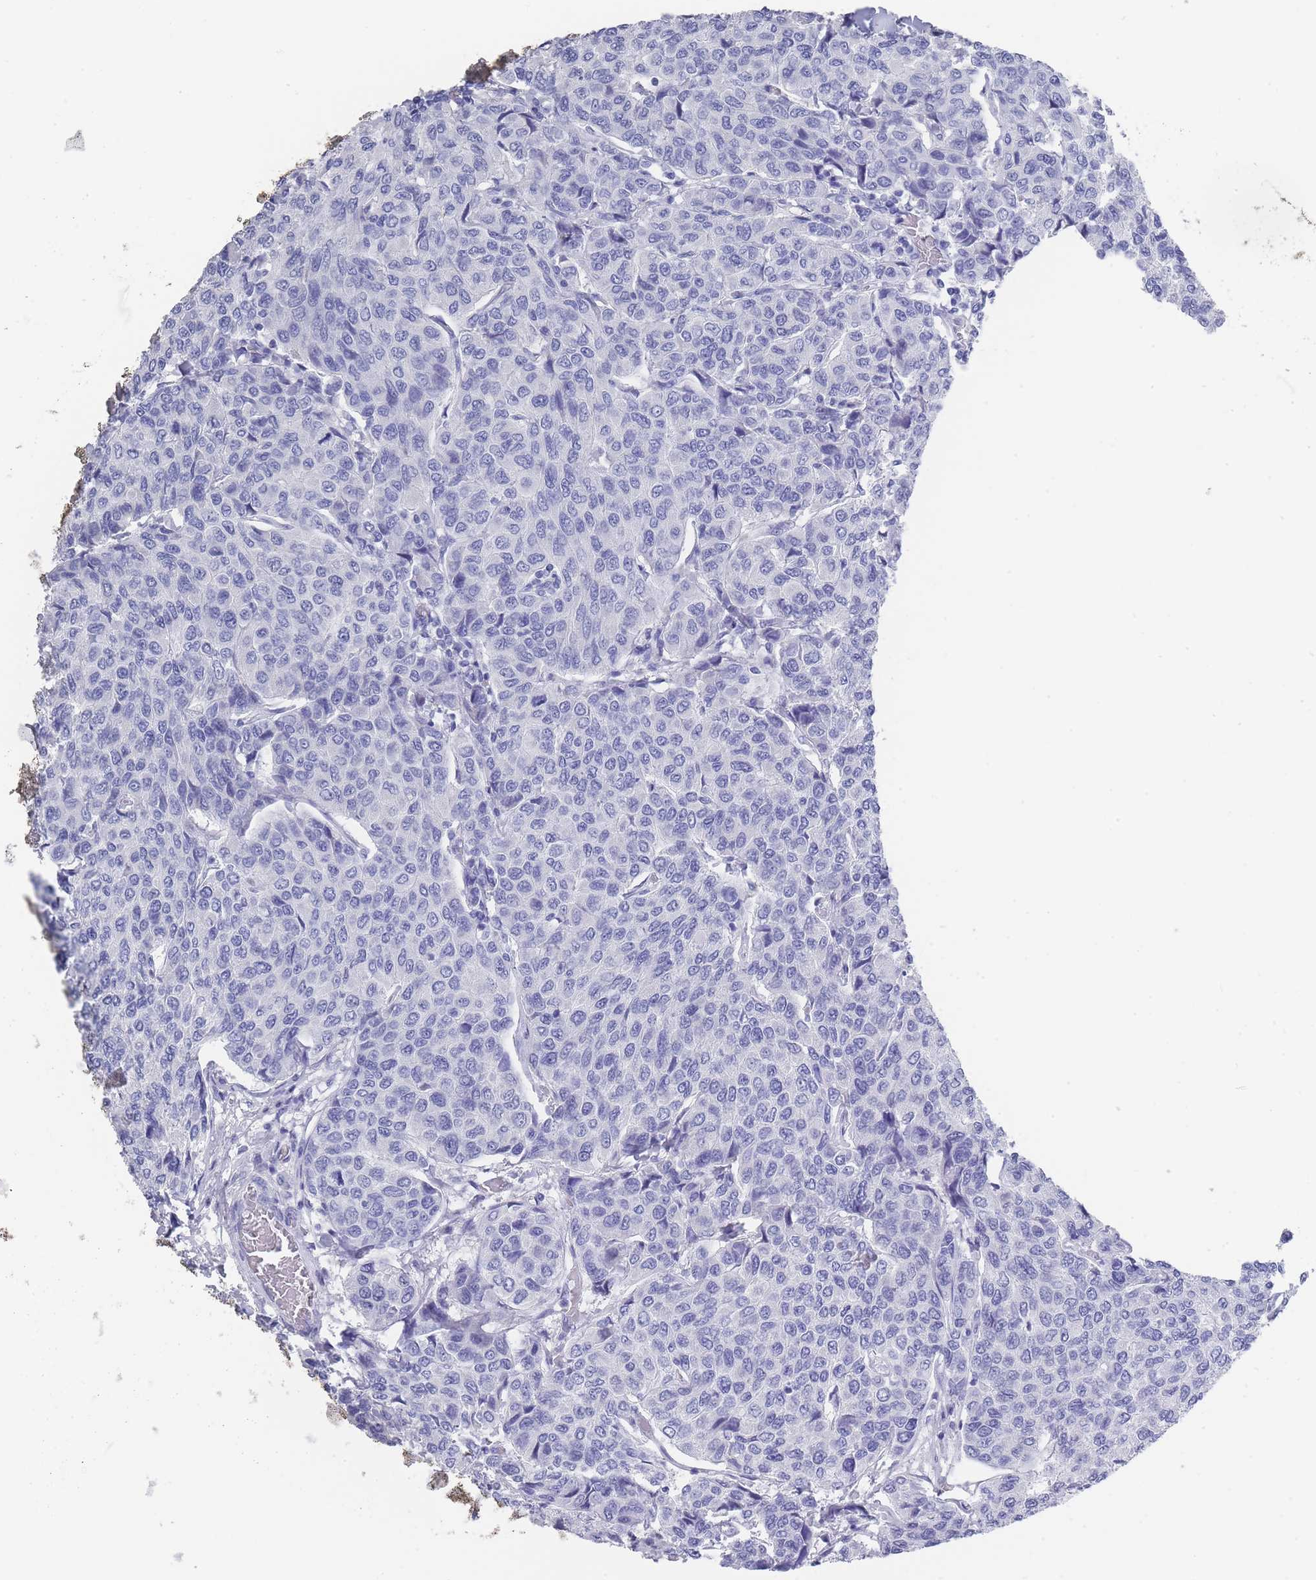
{"staining": {"intensity": "negative", "quantity": "none", "location": "none"}, "tissue": "breast cancer", "cell_type": "Tumor cells", "image_type": "cancer", "snomed": [{"axis": "morphology", "description": "Duct carcinoma"}, {"axis": "topography", "description": "Breast"}], "caption": "High magnification brightfield microscopy of breast cancer stained with DAB (brown) and counterstained with hematoxylin (blue): tumor cells show no significant staining.", "gene": "RAB2B", "patient": {"sex": "female", "age": 55}}